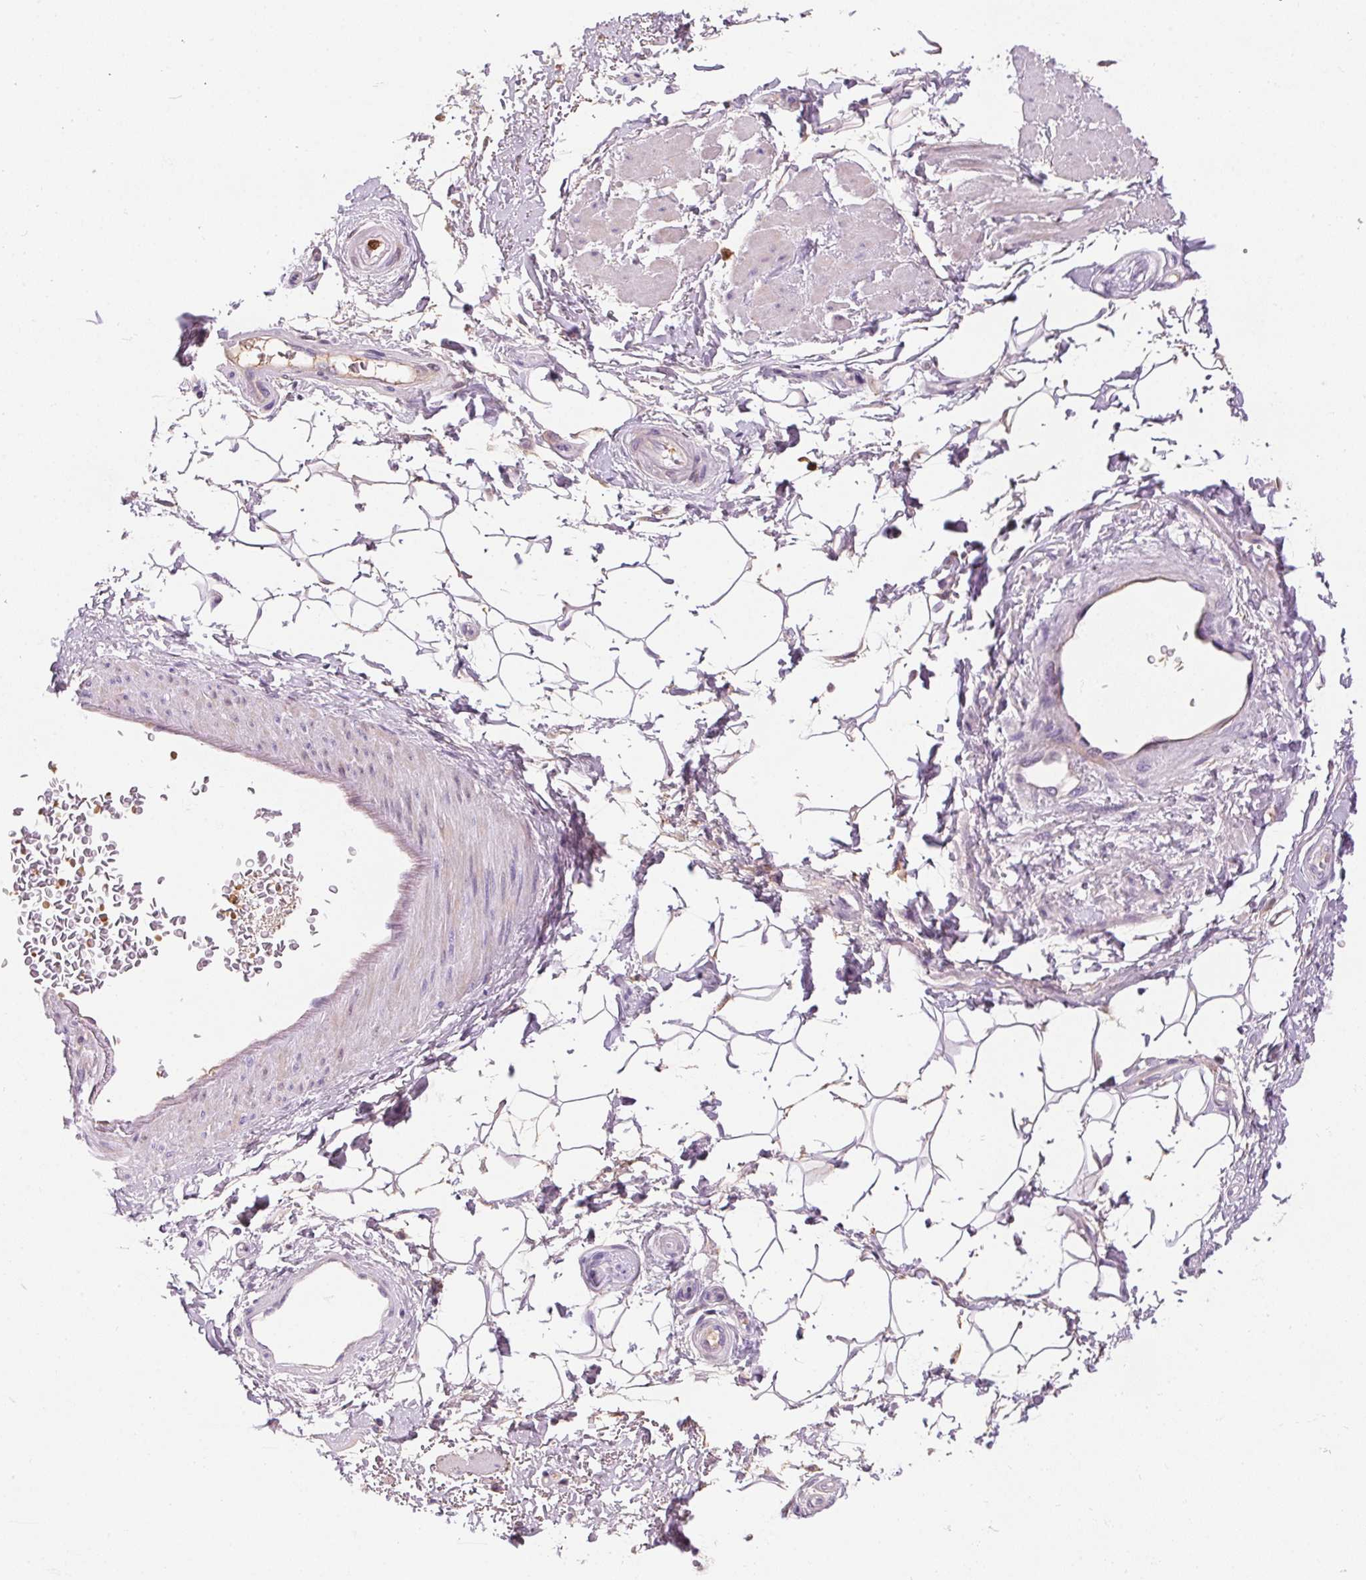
{"staining": {"intensity": "negative", "quantity": "none", "location": "none"}, "tissue": "adipose tissue", "cell_type": "Adipocytes", "image_type": "normal", "snomed": [{"axis": "morphology", "description": "Normal tissue, NOS"}, {"axis": "topography", "description": "Anal"}, {"axis": "topography", "description": "Peripheral nerve tissue"}], "caption": "Human adipose tissue stained for a protein using IHC exhibits no positivity in adipocytes.", "gene": "ORM1", "patient": {"sex": "male", "age": 51}}